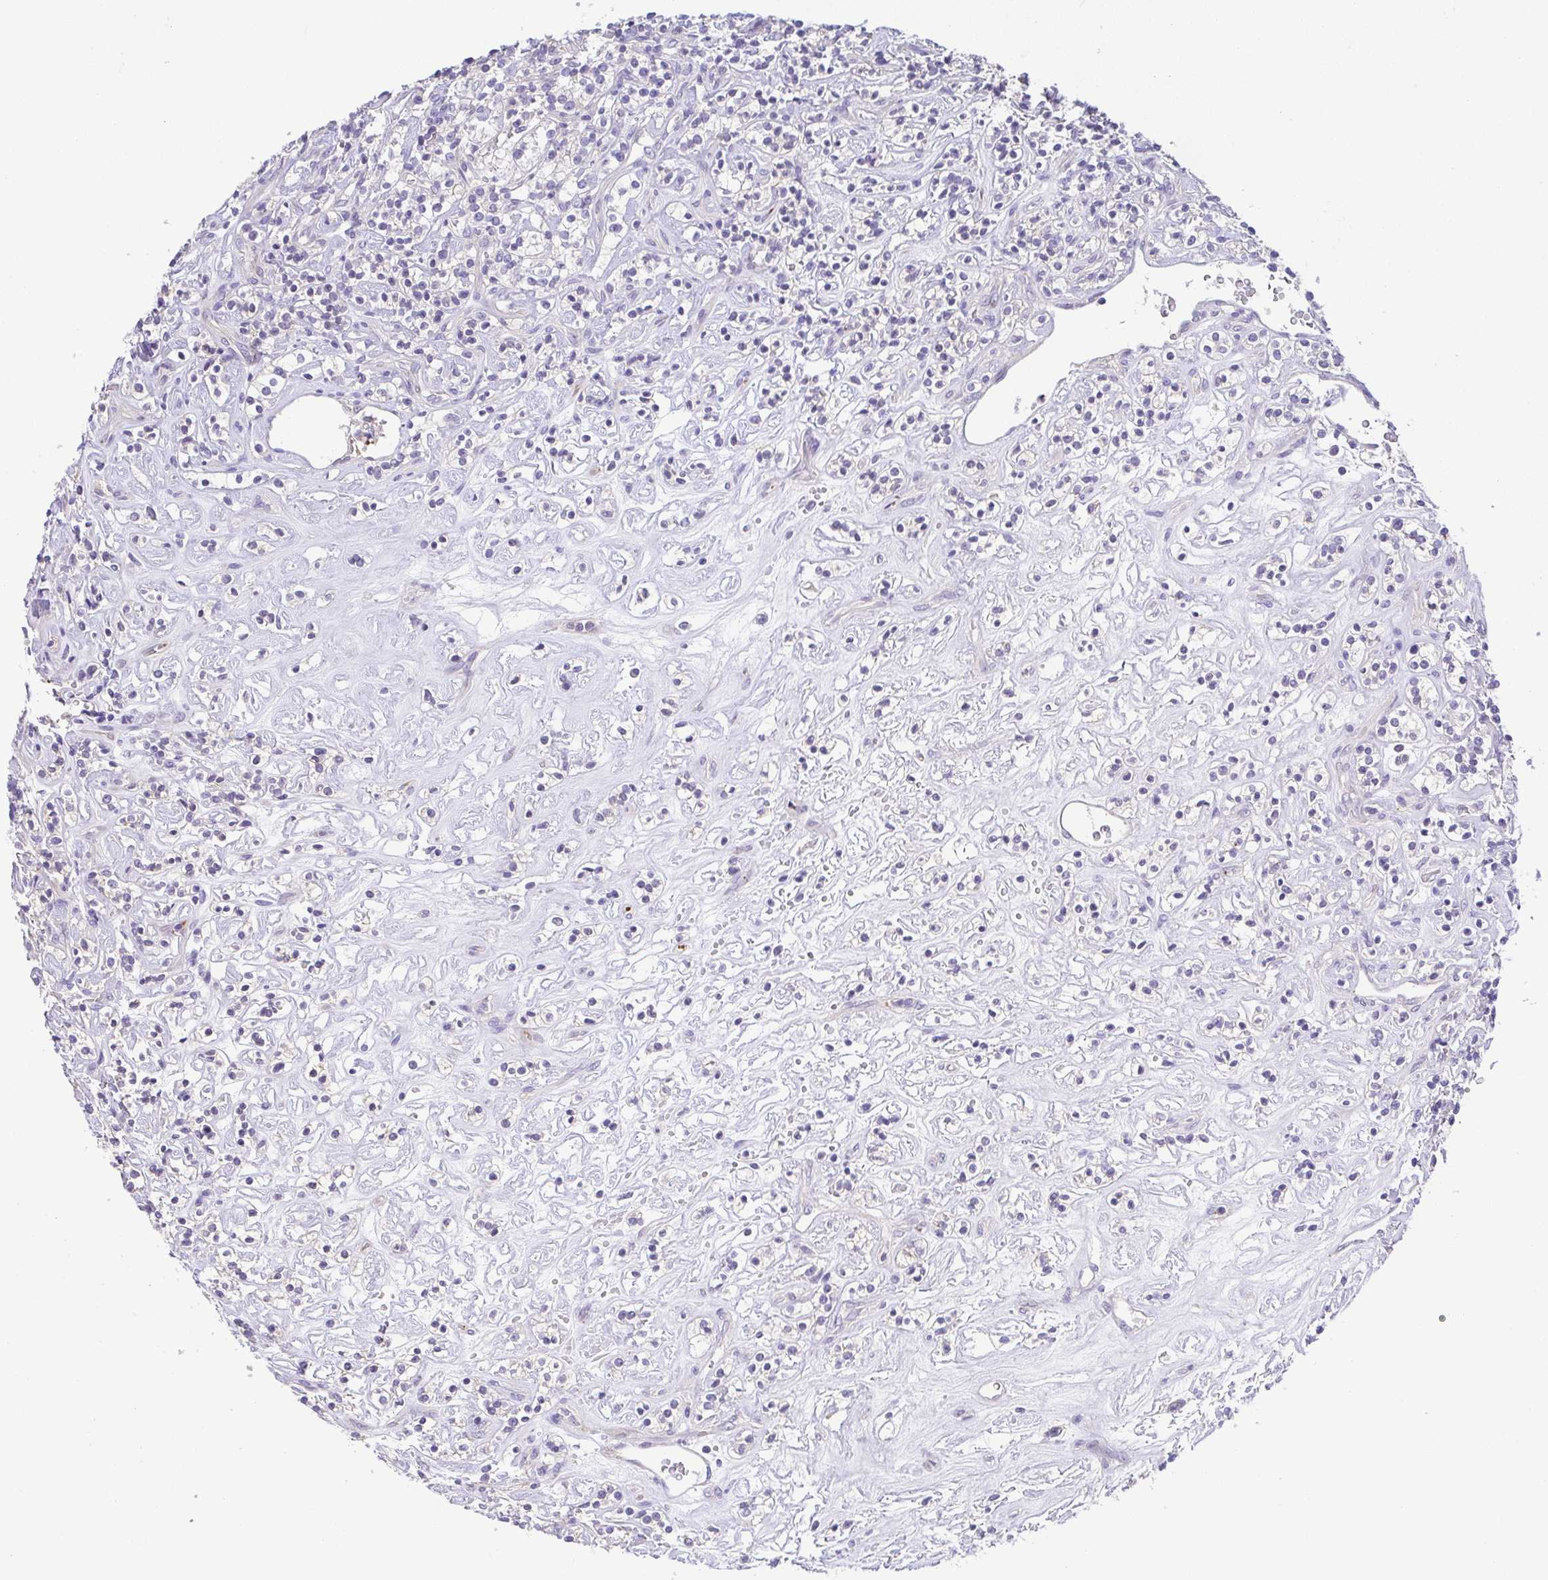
{"staining": {"intensity": "negative", "quantity": "none", "location": "none"}, "tissue": "renal cancer", "cell_type": "Tumor cells", "image_type": "cancer", "snomed": [{"axis": "morphology", "description": "Adenocarcinoma, NOS"}, {"axis": "topography", "description": "Kidney"}], "caption": "A micrograph of human renal cancer is negative for staining in tumor cells.", "gene": "PRR14L", "patient": {"sex": "male", "age": 77}}